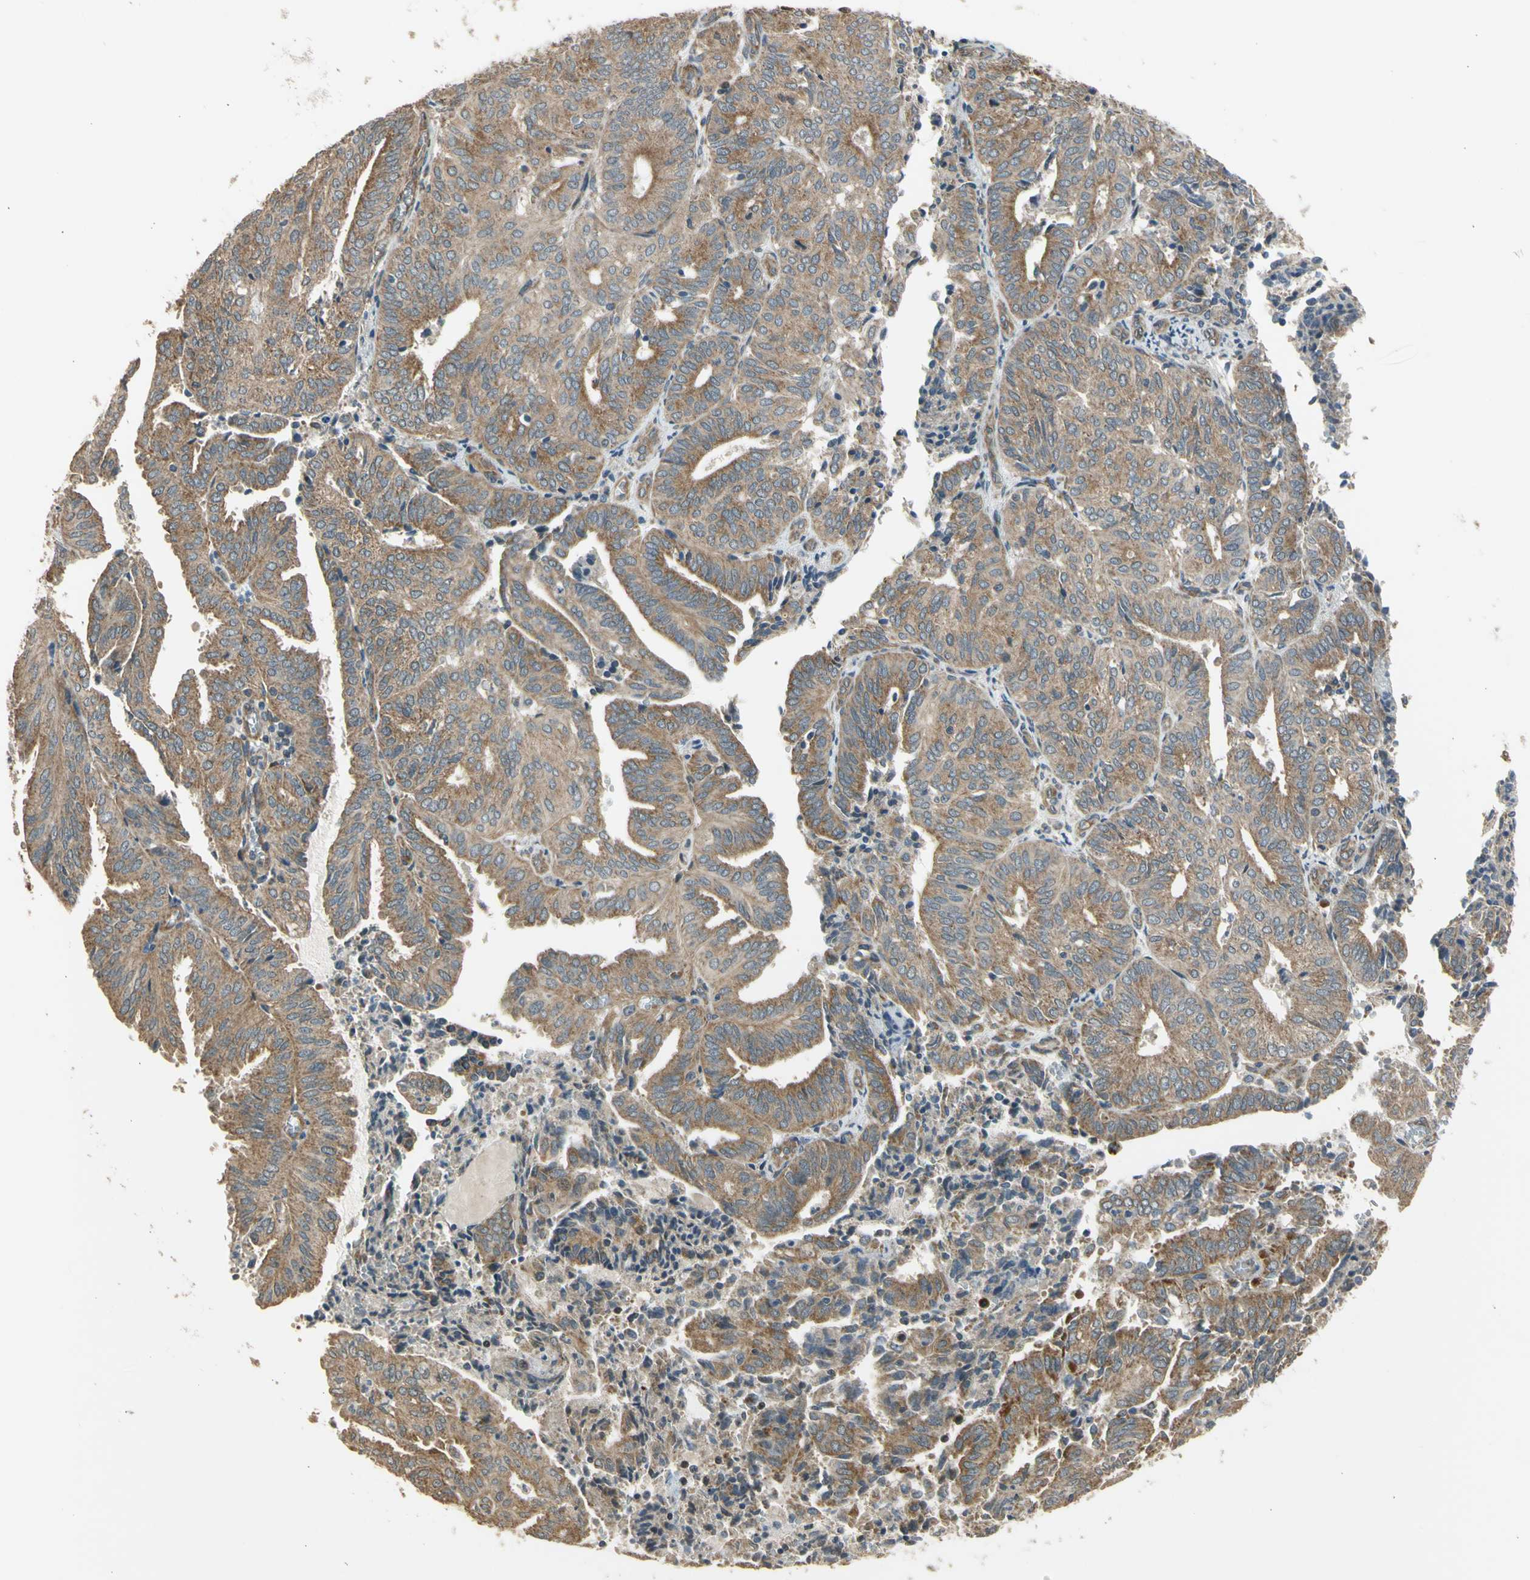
{"staining": {"intensity": "moderate", "quantity": ">75%", "location": "cytoplasmic/membranous"}, "tissue": "endometrial cancer", "cell_type": "Tumor cells", "image_type": "cancer", "snomed": [{"axis": "morphology", "description": "Adenocarcinoma, NOS"}, {"axis": "topography", "description": "Uterus"}], "caption": "Immunohistochemistry (IHC) (DAB) staining of endometrial cancer (adenocarcinoma) displays moderate cytoplasmic/membranous protein expression in about >75% of tumor cells.", "gene": "EFNB2", "patient": {"sex": "female", "age": 60}}